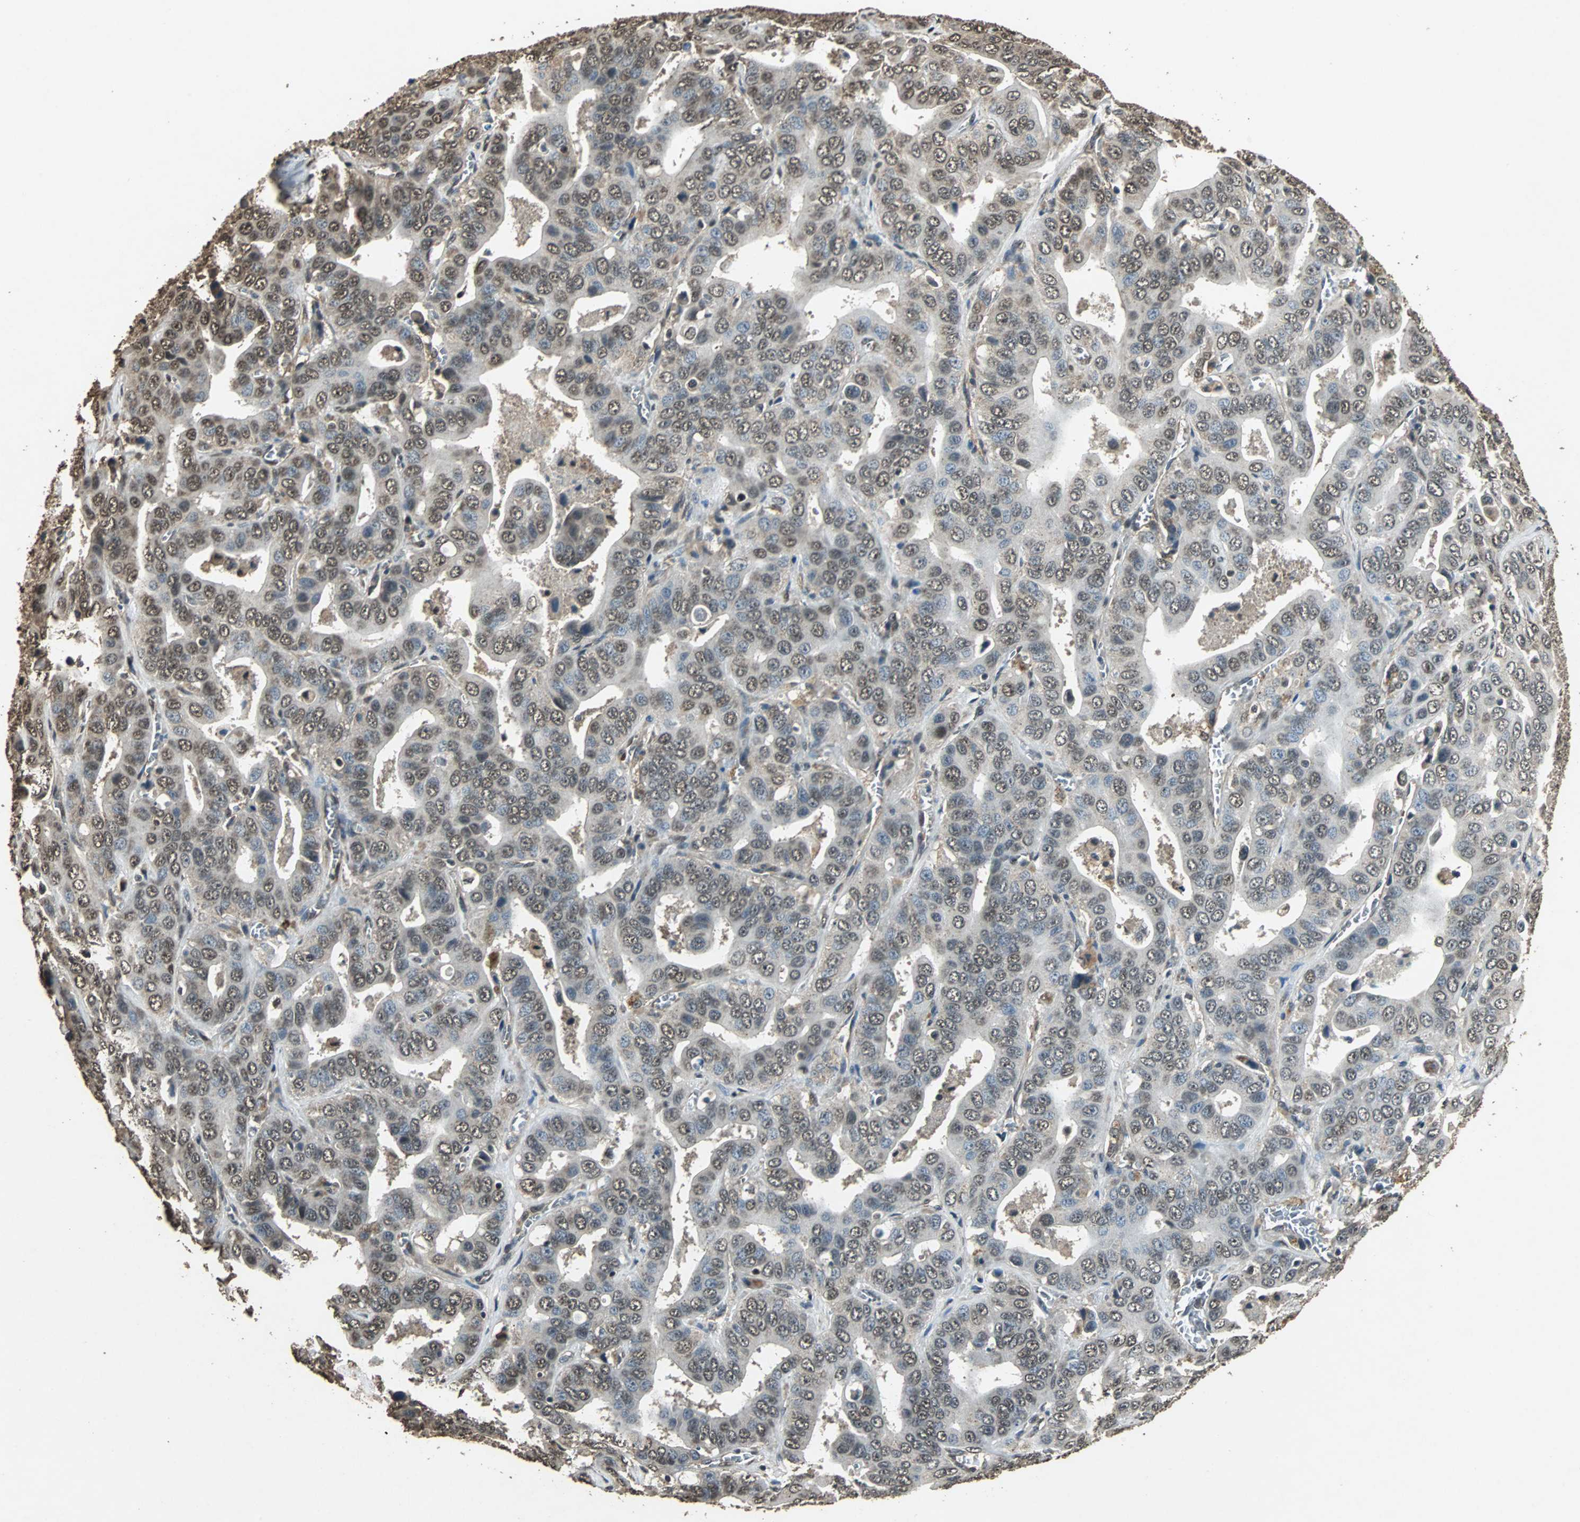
{"staining": {"intensity": "moderate", "quantity": "25%-75%", "location": "cytoplasmic/membranous,nuclear"}, "tissue": "liver cancer", "cell_type": "Tumor cells", "image_type": "cancer", "snomed": [{"axis": "morphology", "description": "Cholangiocarcinoma"}, {"axis": "topography", "description": "Liver"}], "caption": "A high-resolution image shows immunohistochemistry (IHC) staining of liver cancer, which demonstrates moderate cytoplasmic/membranous and nuclear positivity in about 25%-75% of tumor cells.", "gene": "PPP1R13B", "patient": {"sex": "female", "age": 52}}